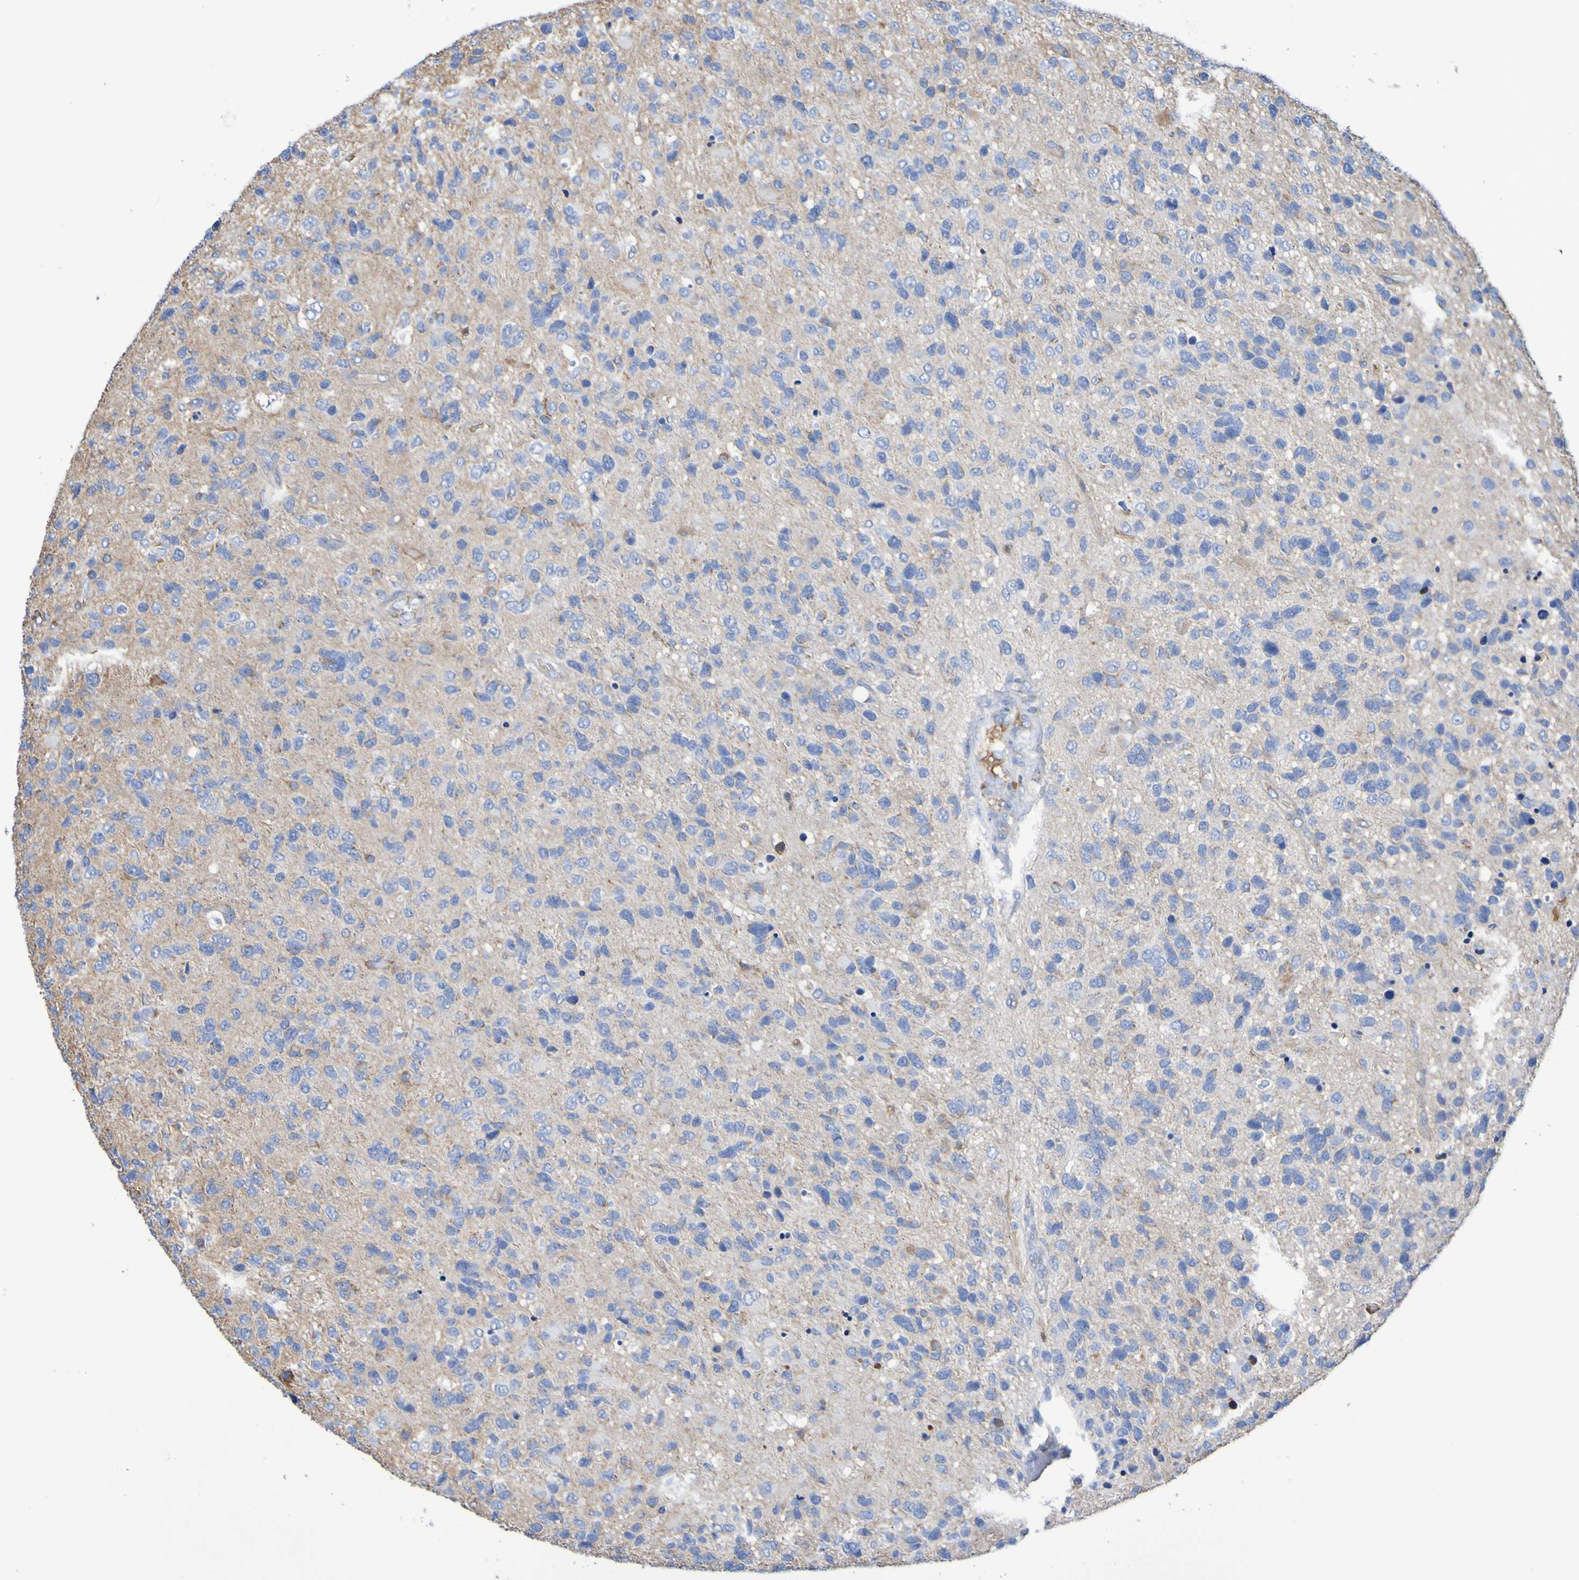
{"staining": {"intensity": "weak", "quantity": "<25%", "location": "cytoplasmic/membranous"}, "tissue": "glioma", "cell_type": "Tumor cells", "image_type": "cancer", "snomed": [{"axis": "morphology", "description": "Glioma, malignant, High grade"}, {"axis": "topography", "description": "Brain"}], "caption": "Micrograph shows no protein positivity in tumor cells of malignant glioma (high-grade) tissue.", "gene": "CNTN2", "patient": {"sex": "female", "age": 58}}